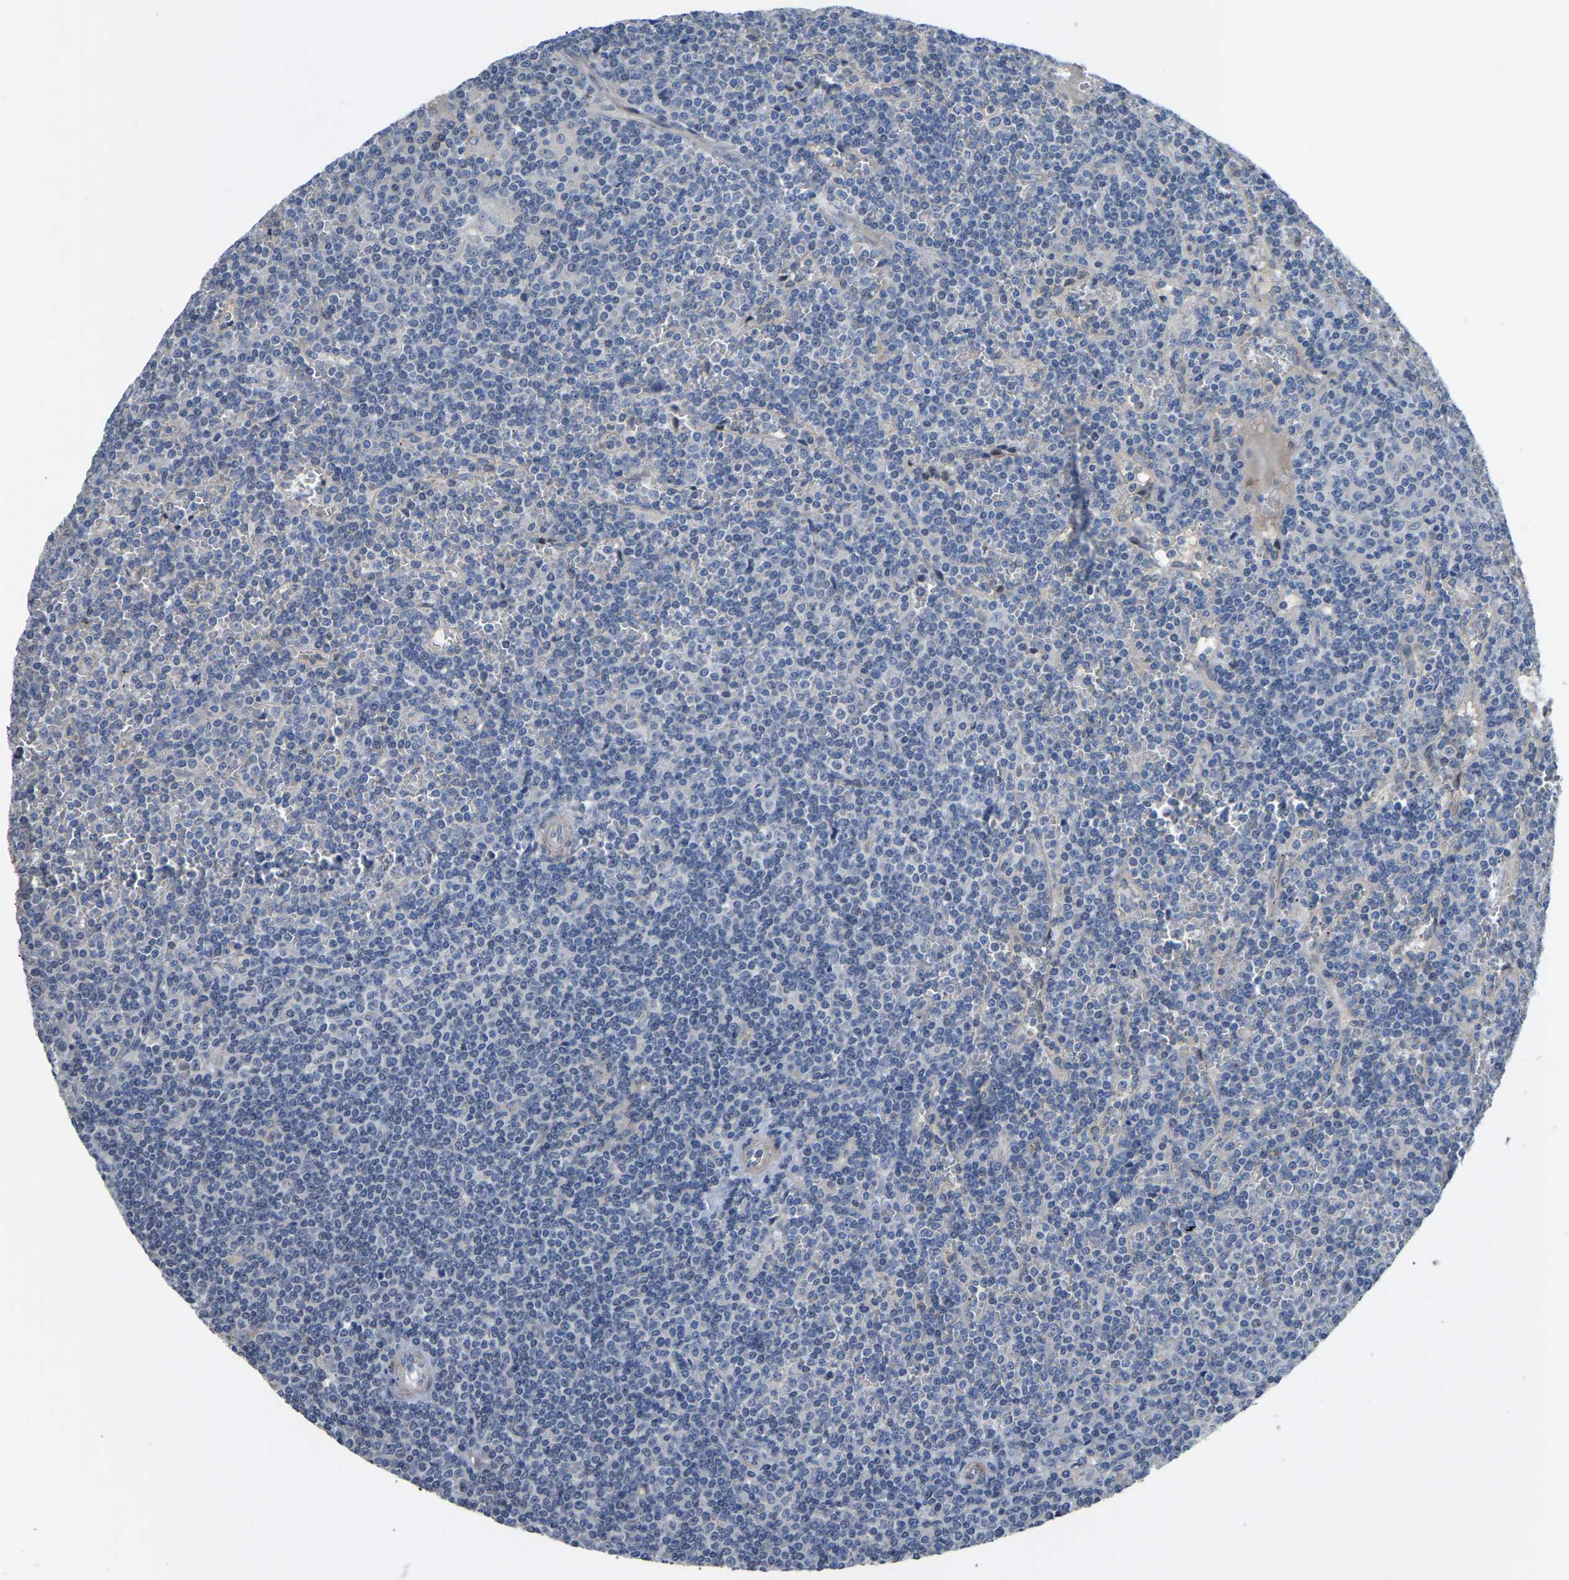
{"staining": {"intensity": "negative", "quantity": "none", "location": "none"}, "tissue": "lymphoma", "cell_type": "Tumor cells", "image_type": "cancer", "snomed": [{"axis": "morphology", "description": "Malignant lymphoma, non-Hodgkin's type, Low grade"}, {"axis": "topography", "description": "Spleen"}], "caption": "The immunohistochemistry histopathology image has no significant expression in tumor cells of low-grade malignant lymphoma, non-Hodgkin's type tissue. (DAB (3,3'-diaminobenzidine) immunohistochemistry visualized using brightfield microscopy, high magnification).", "gene": "HIGD2B", "patient": {"sex": "female", "age": 19}}